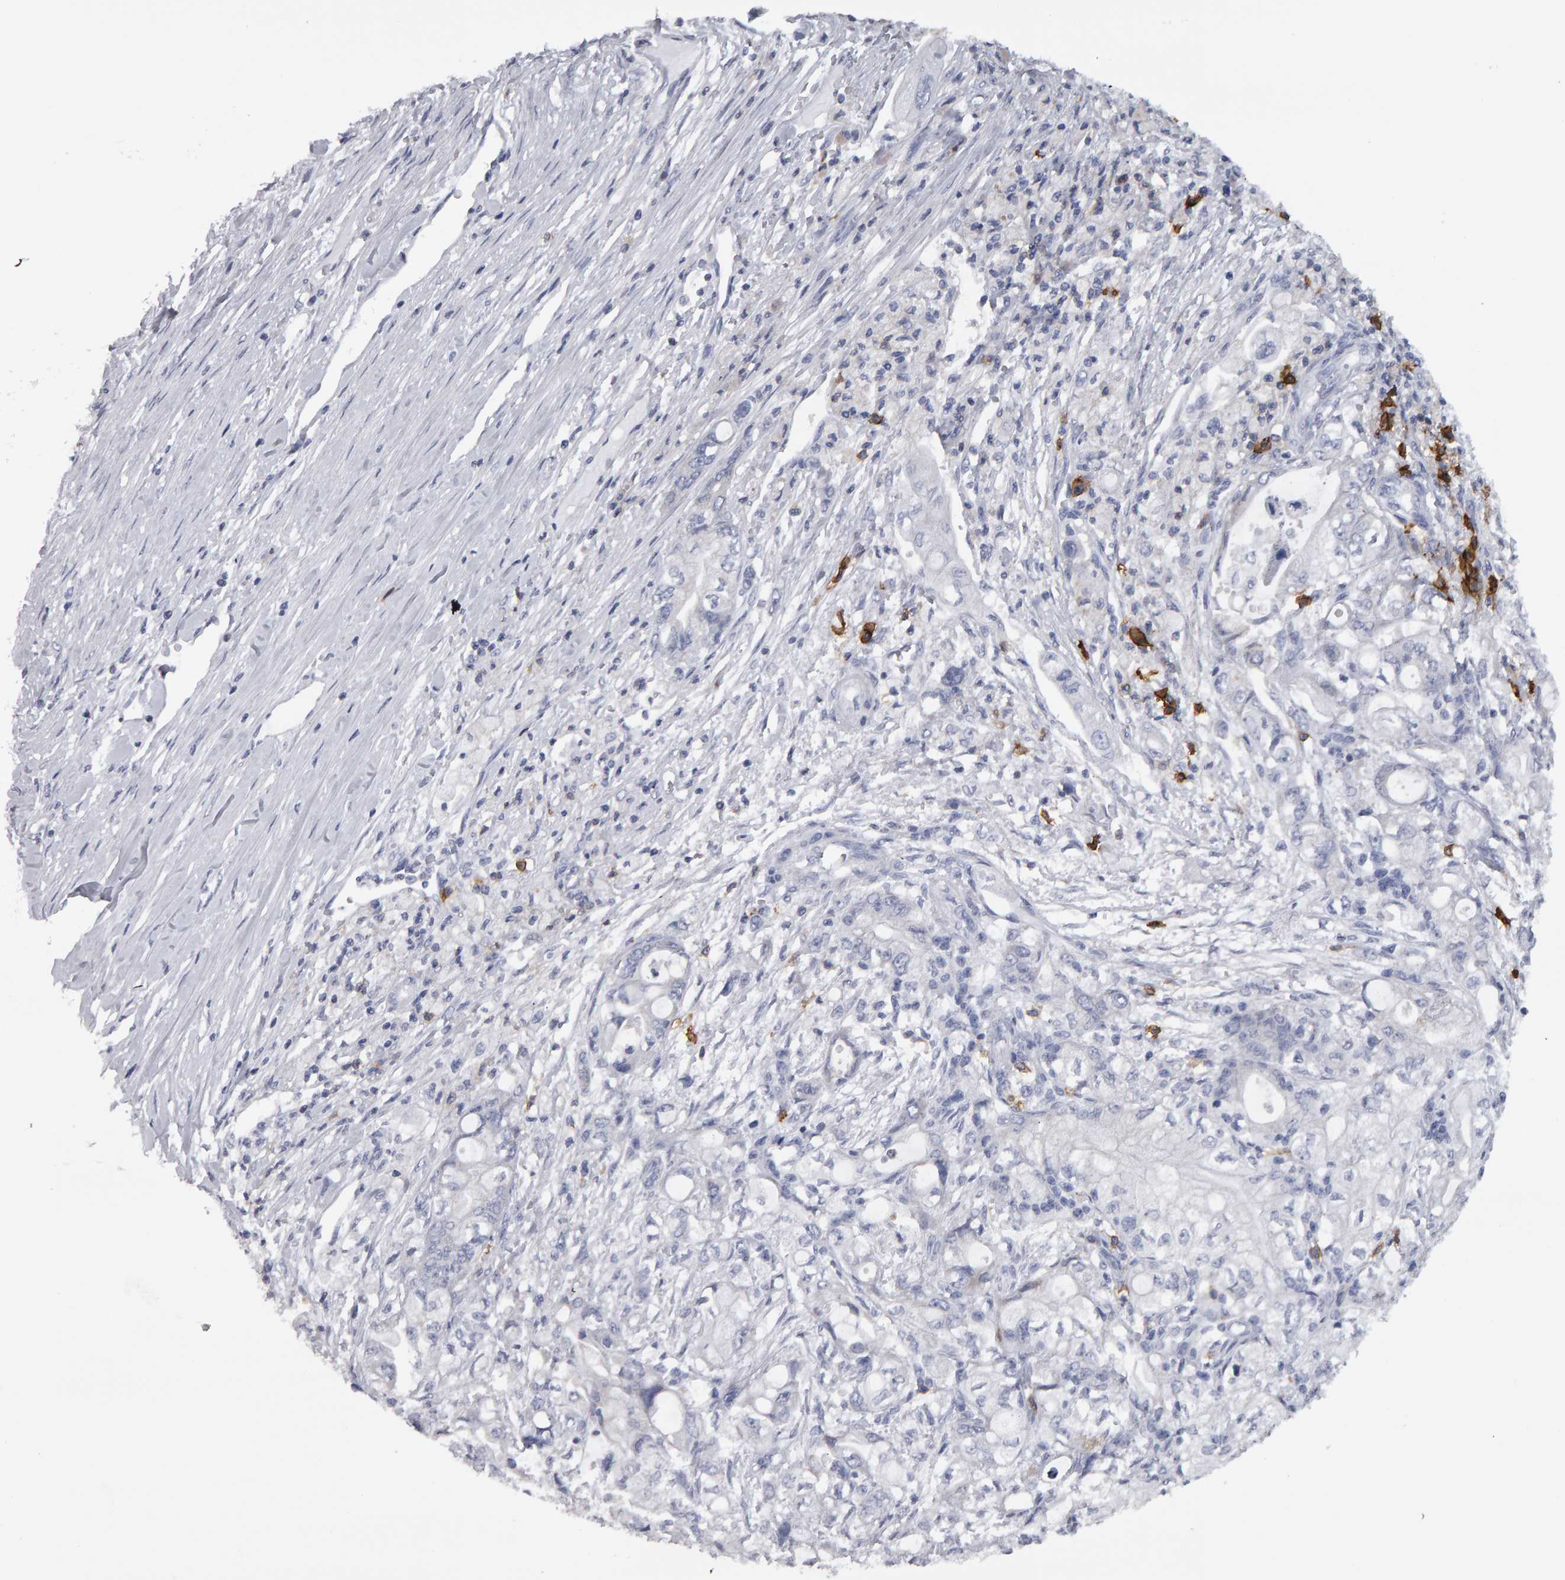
{"staining": {"intensity": "negative", "quantity": "none", "location": "none"}, "tissue": "pancreatic cancer", "cell_type": "Tumor cells", "image_type": "cancer", "snomed": [{"axis": "morphology", "description": "Adenocarcinoma, NOS"}, {"axis": "topography", "description": "Pancreas"}], "caption": "High magnification brightfield microscopy of pancreatic adenocarcinoma stained with DAB (brown) and counterstained with hematoxylin (blue): tumor cells show no significant staining.", "gene": "CD38", "patient": {"sex": "male", "age": 79}}